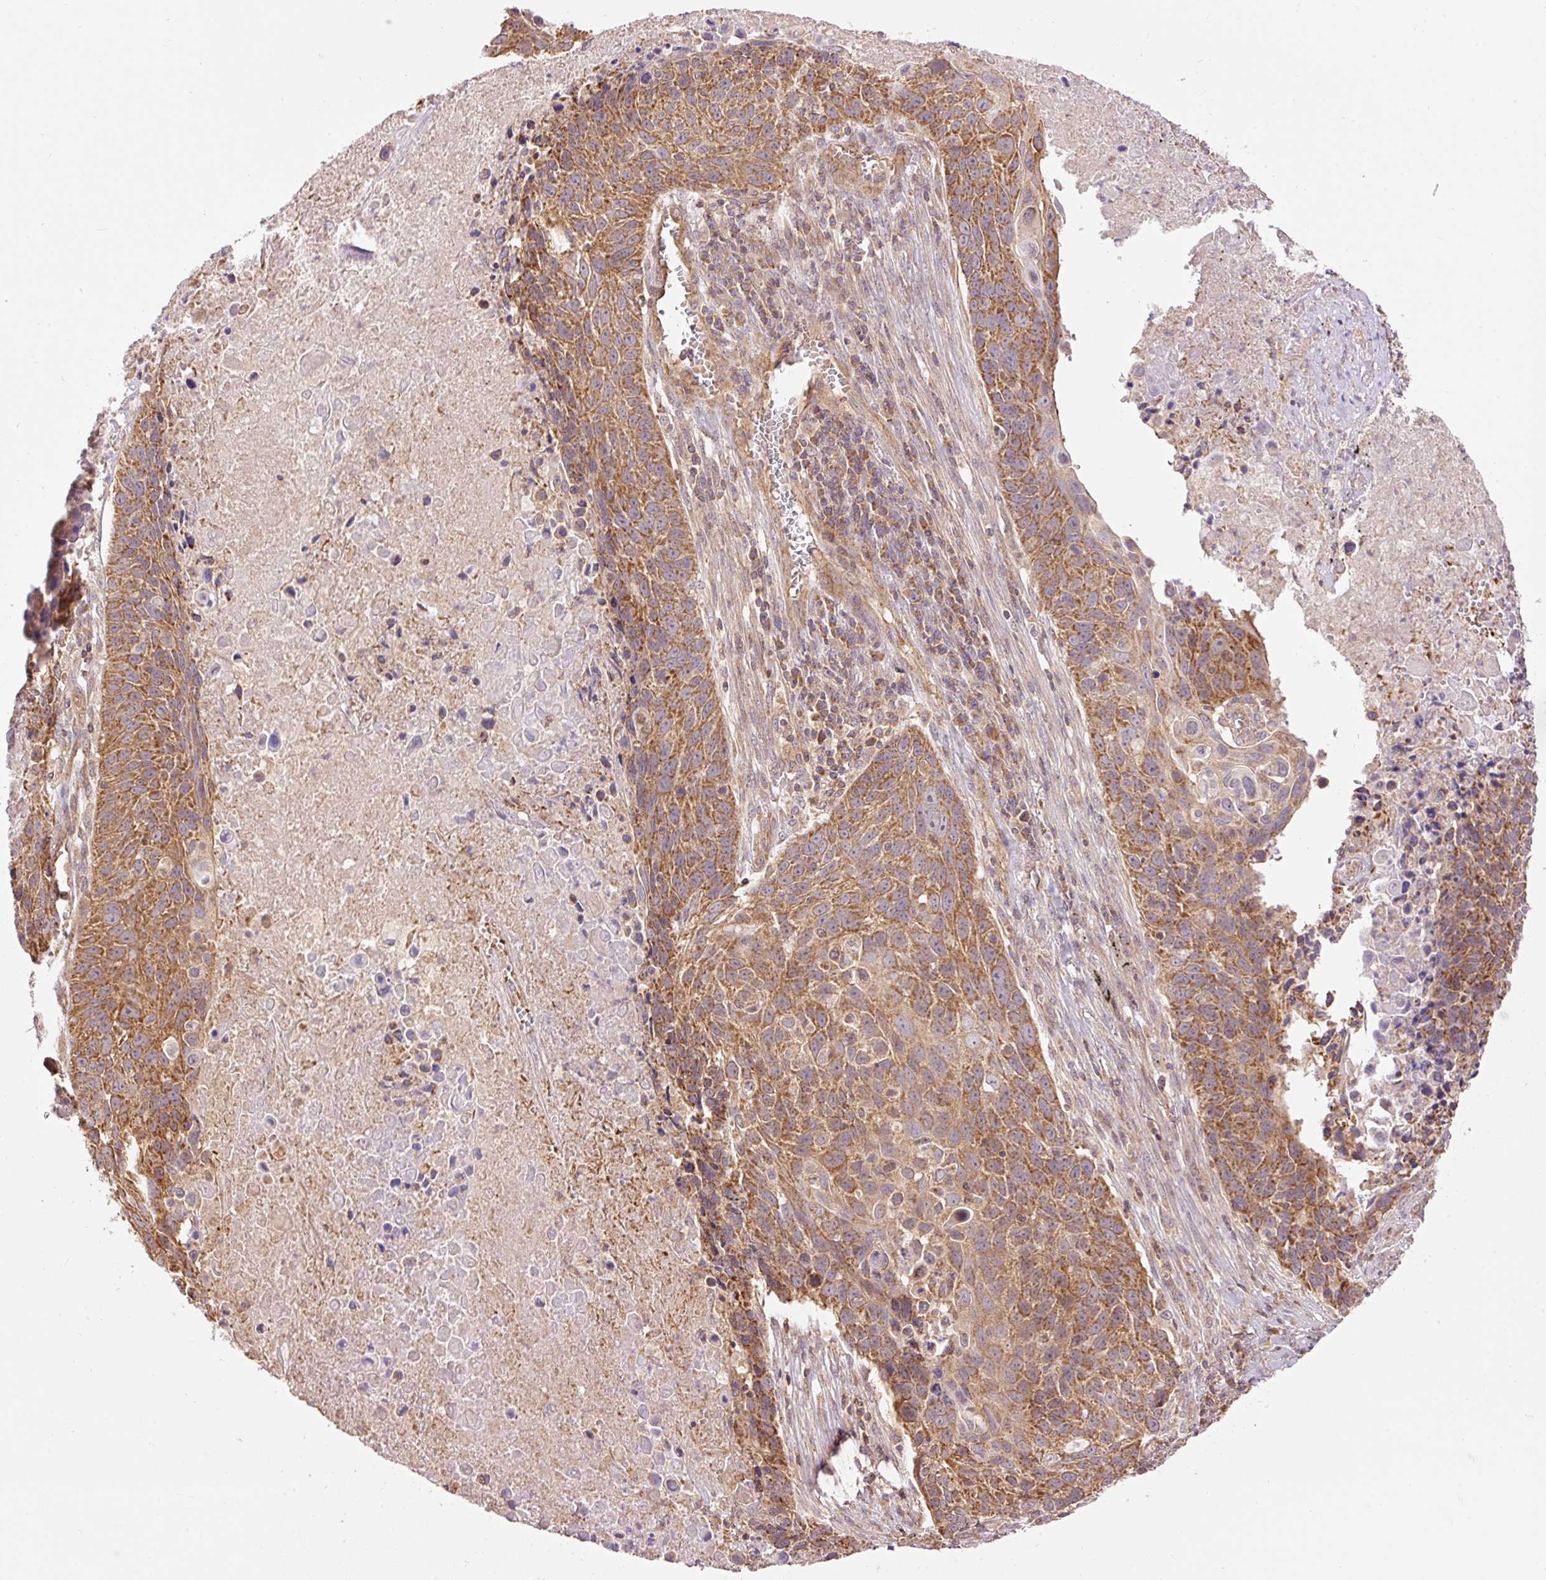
{"staining": {"intensity": "moderate", "quantity": ">75%", "location": "cytoplasmic/membranous"}, "tissue": "lung cancer", "cell_type": "Tumor cells", "image_type": "cancer", "snomed": [{"axis": "morphology", "description": "Squamous cell carcinoma, NOS"}, {"axis": "topography", "description": "Lung"}], "caption": "Squamous cell carcinoma (lung) stained with DAB immunohistochemistry (IHC) shows medium levels of moderate cytoplasmic/membranous expression in about >75% of tumor cells.", "gene": "ADCY4", "patient": {"sex": "male", "age": 78}}